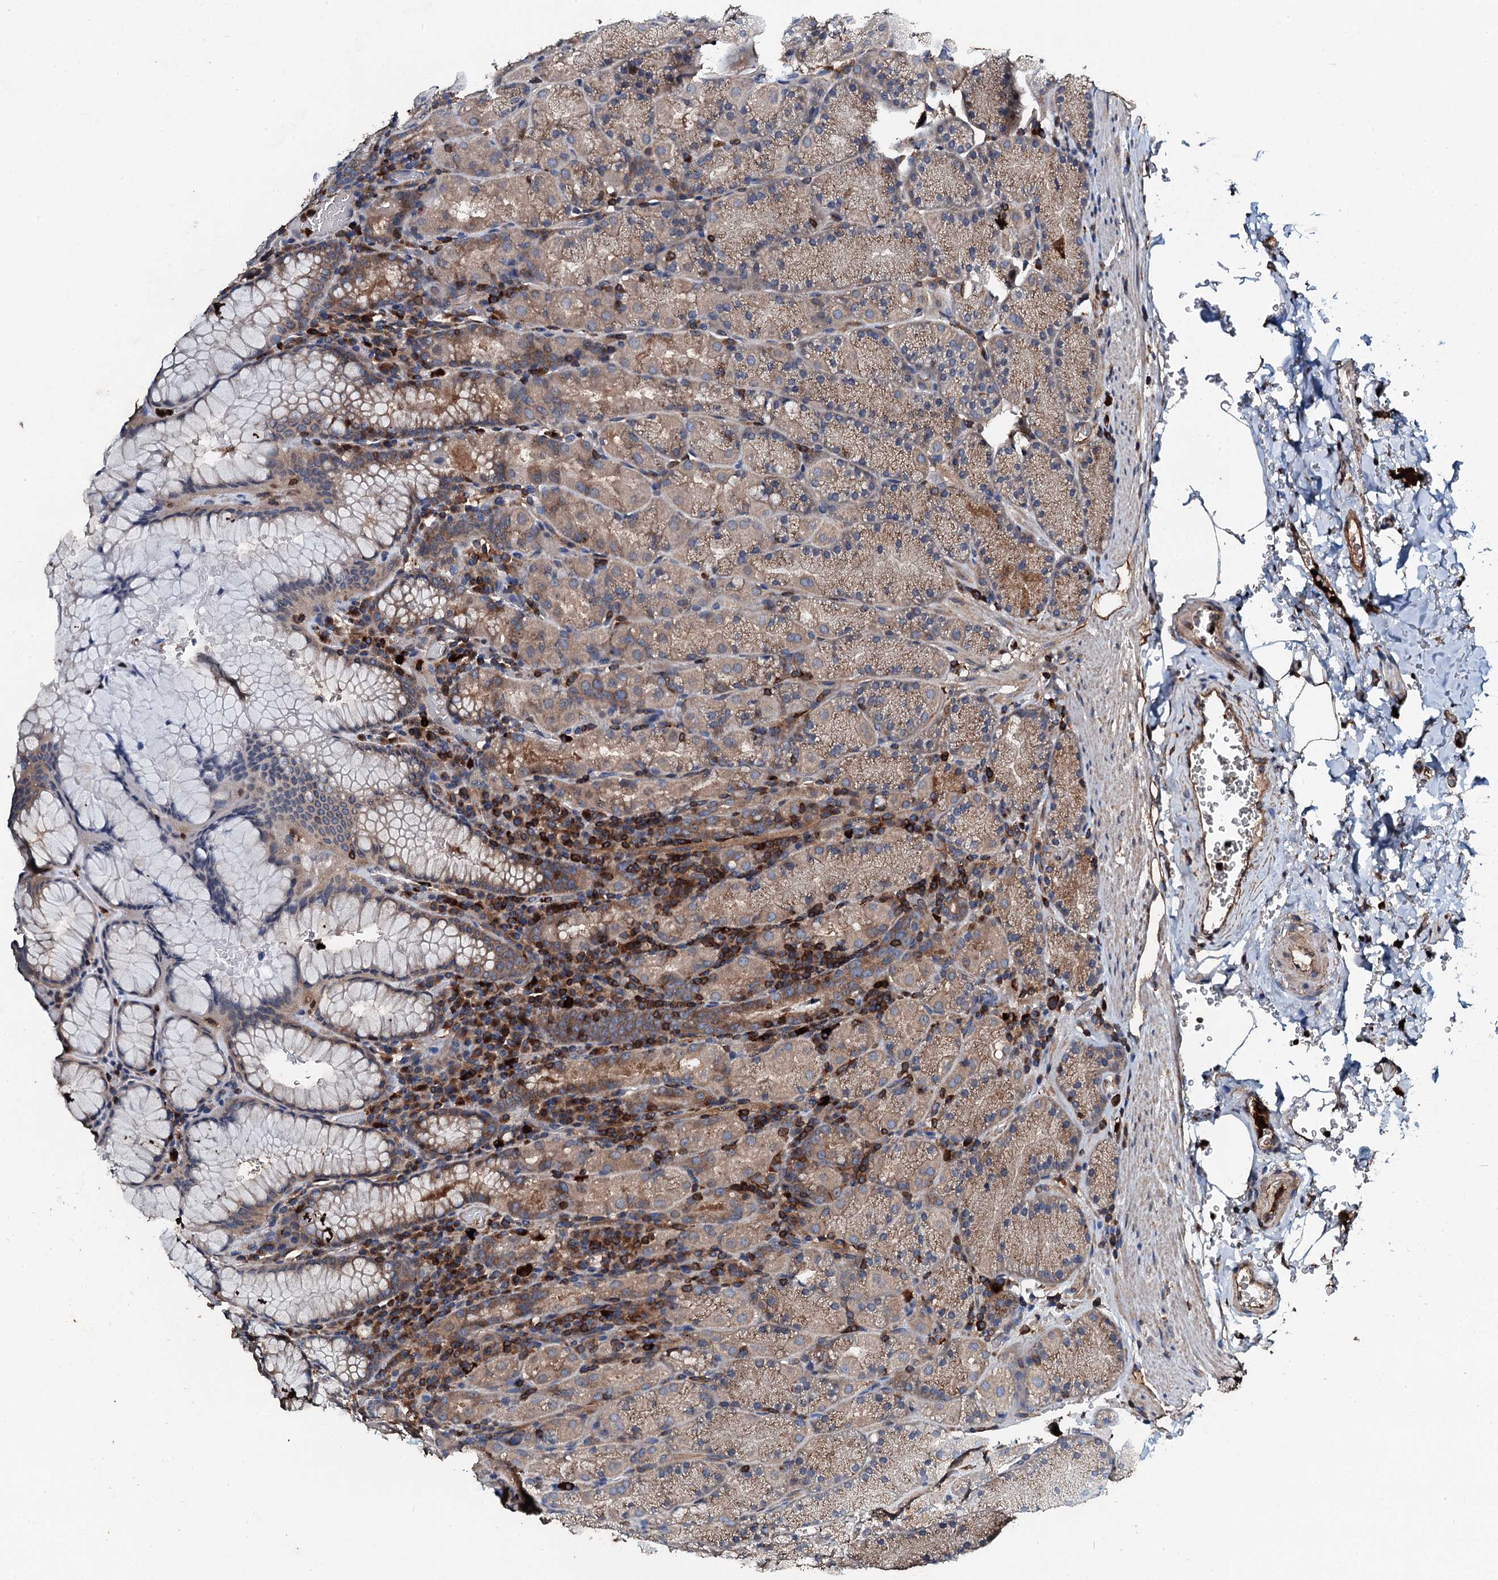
{"staining": {"intensity": "moderate", "quantity": ">75%", "location": "cytoplasmic/membranous"}, "tissue": "stomach", "cell_type": "Glandular cells", "image_type": "normal", "snomed": [{"axis": "morphology", "description": "Normal tissue, NOS"}, {"axis": "topography", "description": "Stomach, upper"}, {"axis": "topography", "description": "Stomach, lower"}], "caption": "Protein staining of unremarkable stomach demonstrates moderate cytoplasmic/membranous staining in about >75% of glandular cells. (Stains: DAB (3,3'-diaminobenzidine) in brown, nuclei in blue, Microscopy: brightfield microscopy at high magnification).", "gene": "GRK2", "patient": {"sex": "male", "age": 80}}